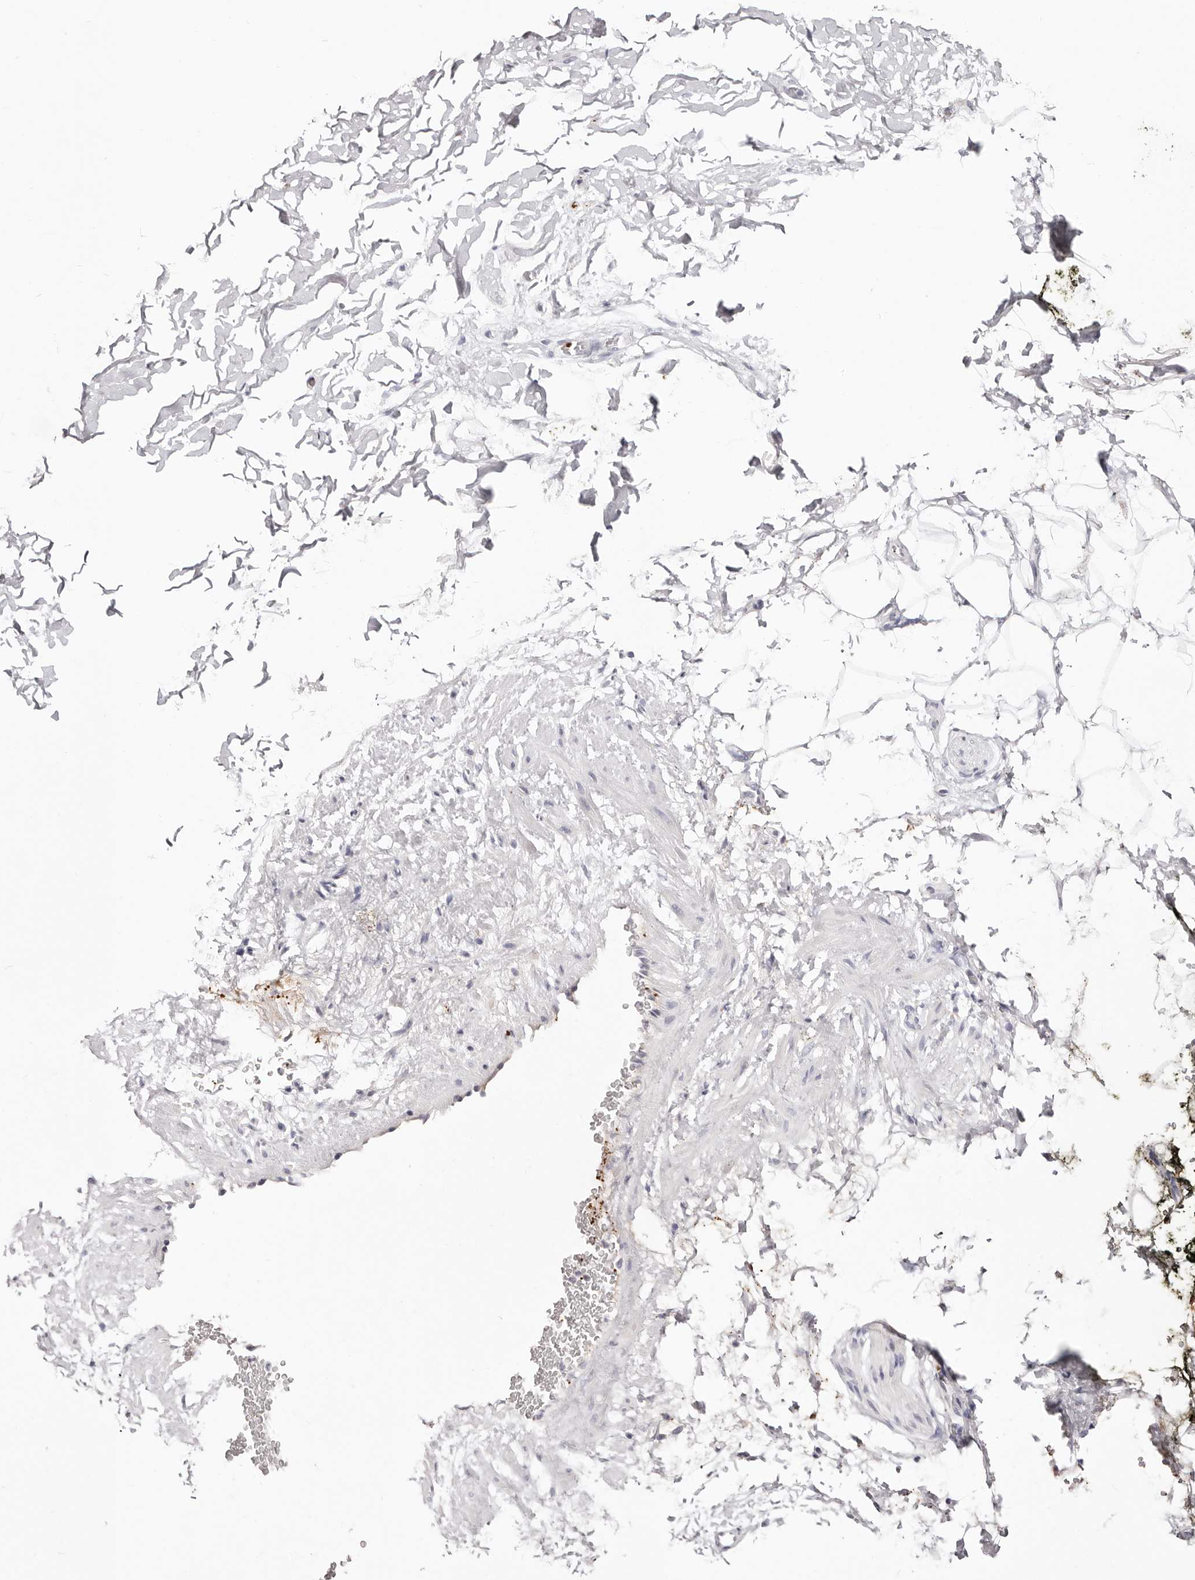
{"staining": {"intensity": "negative", "quantity": "none", "location": "none"}, "tissue": "adipose tissue", "cell_type": "Adipocytes", "image_type": "normal", "snomed": [{"axis": "morphology", "description": "Normal tissue, NOS"}, {"axis": "morphology", "description": "Adenocarcinoma, NOS"}, {"axis": "topography", "description": "Pancreas"}, {"axis": "topography", "description": "Peripheral nerve tissue"}], "caption": "A histopathology image of adipose tissue stained for a protein exhibits no brown staining in adipocytes. (Stains: DAB (3,3'-diaminobenzidine) immunohistochemistry with hematoxylin counter stain, Microscopy: brightfield microscopy at high magnification).", "gene": "PF4", "patient": {"sex": "male", "age": 59}}